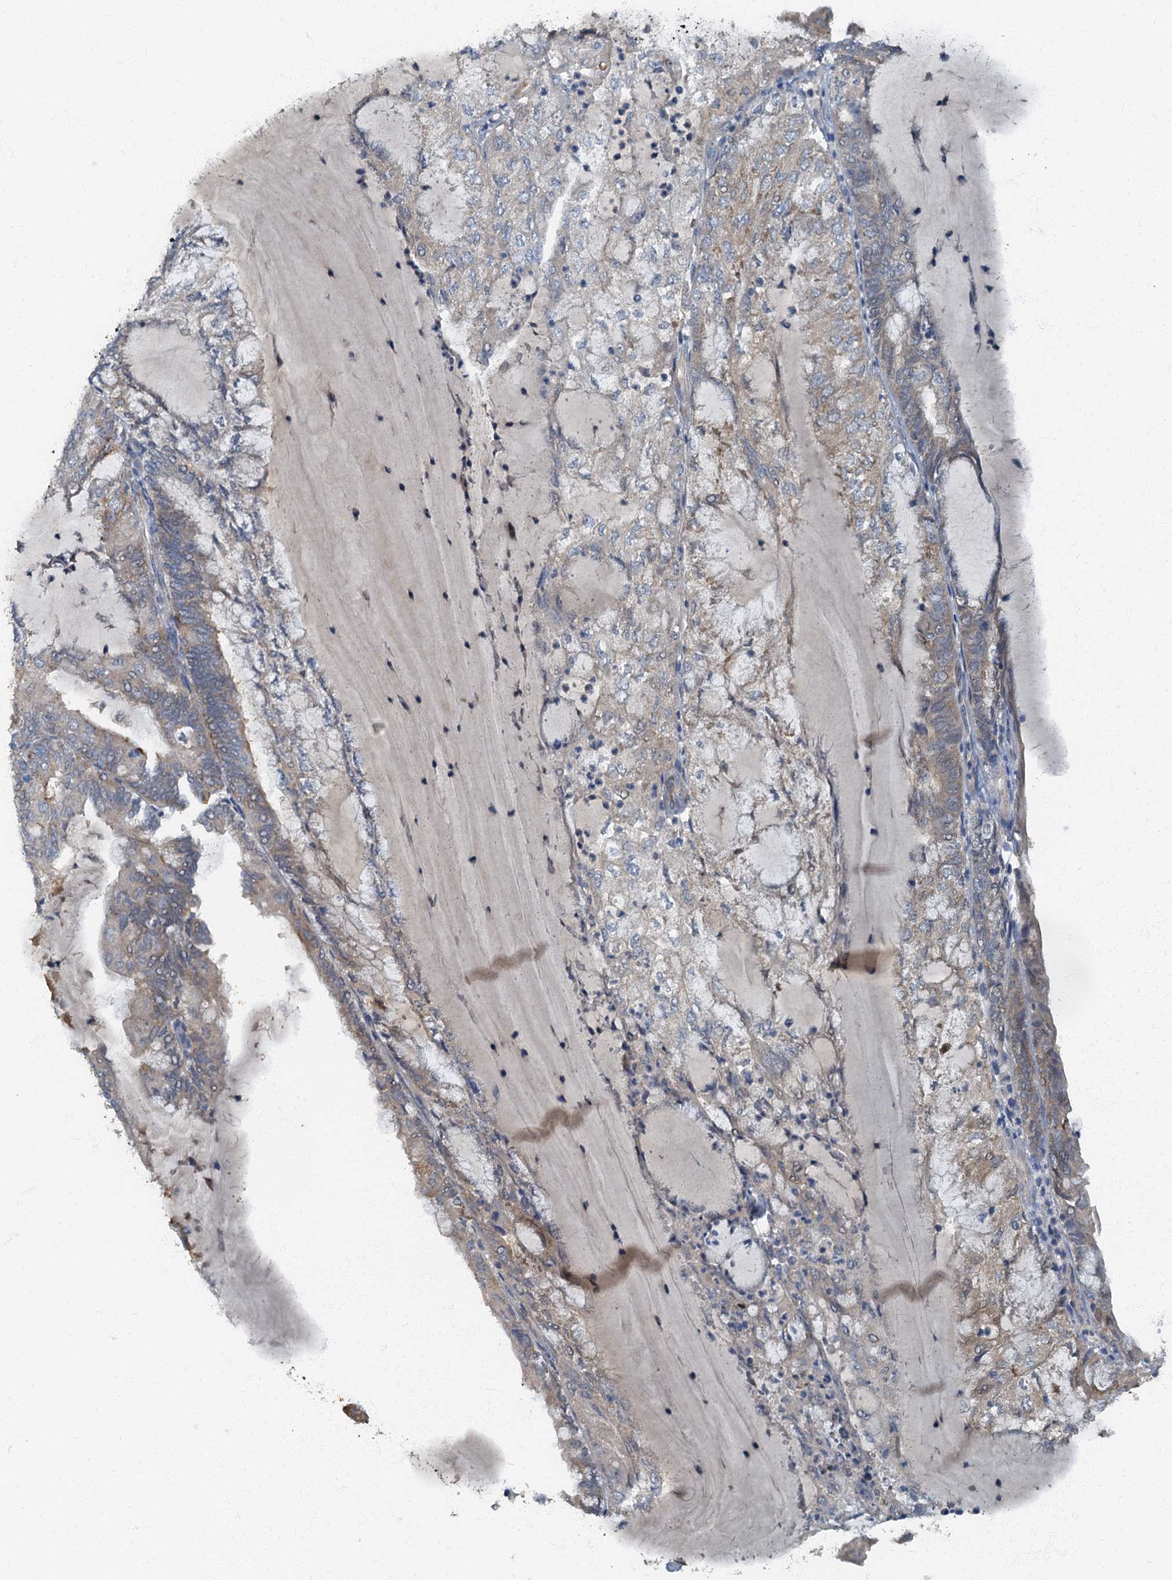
{"staining": {"intensity": "moderate", "quantity": "25%-75%", "location": "cytoplasmic/membranous"}, "tissue": "endometrial cancer", "cell_type": "Tumor cells", "image_type": "cancer", "snomed": [{"axis": "morphology", "description": "Adenocarcinoma, NOS"}, {"axis": "topography", "description": "Endometrium"}], "caption": "IHC (DAB) staining of human endometrial adenocarcinoma reveals moderate cytoplasmic/membranous protein staining in about 25%-75% of tumor cells.", "gene": "ARL11", "patient": {"sex": "female", "age": 81}}